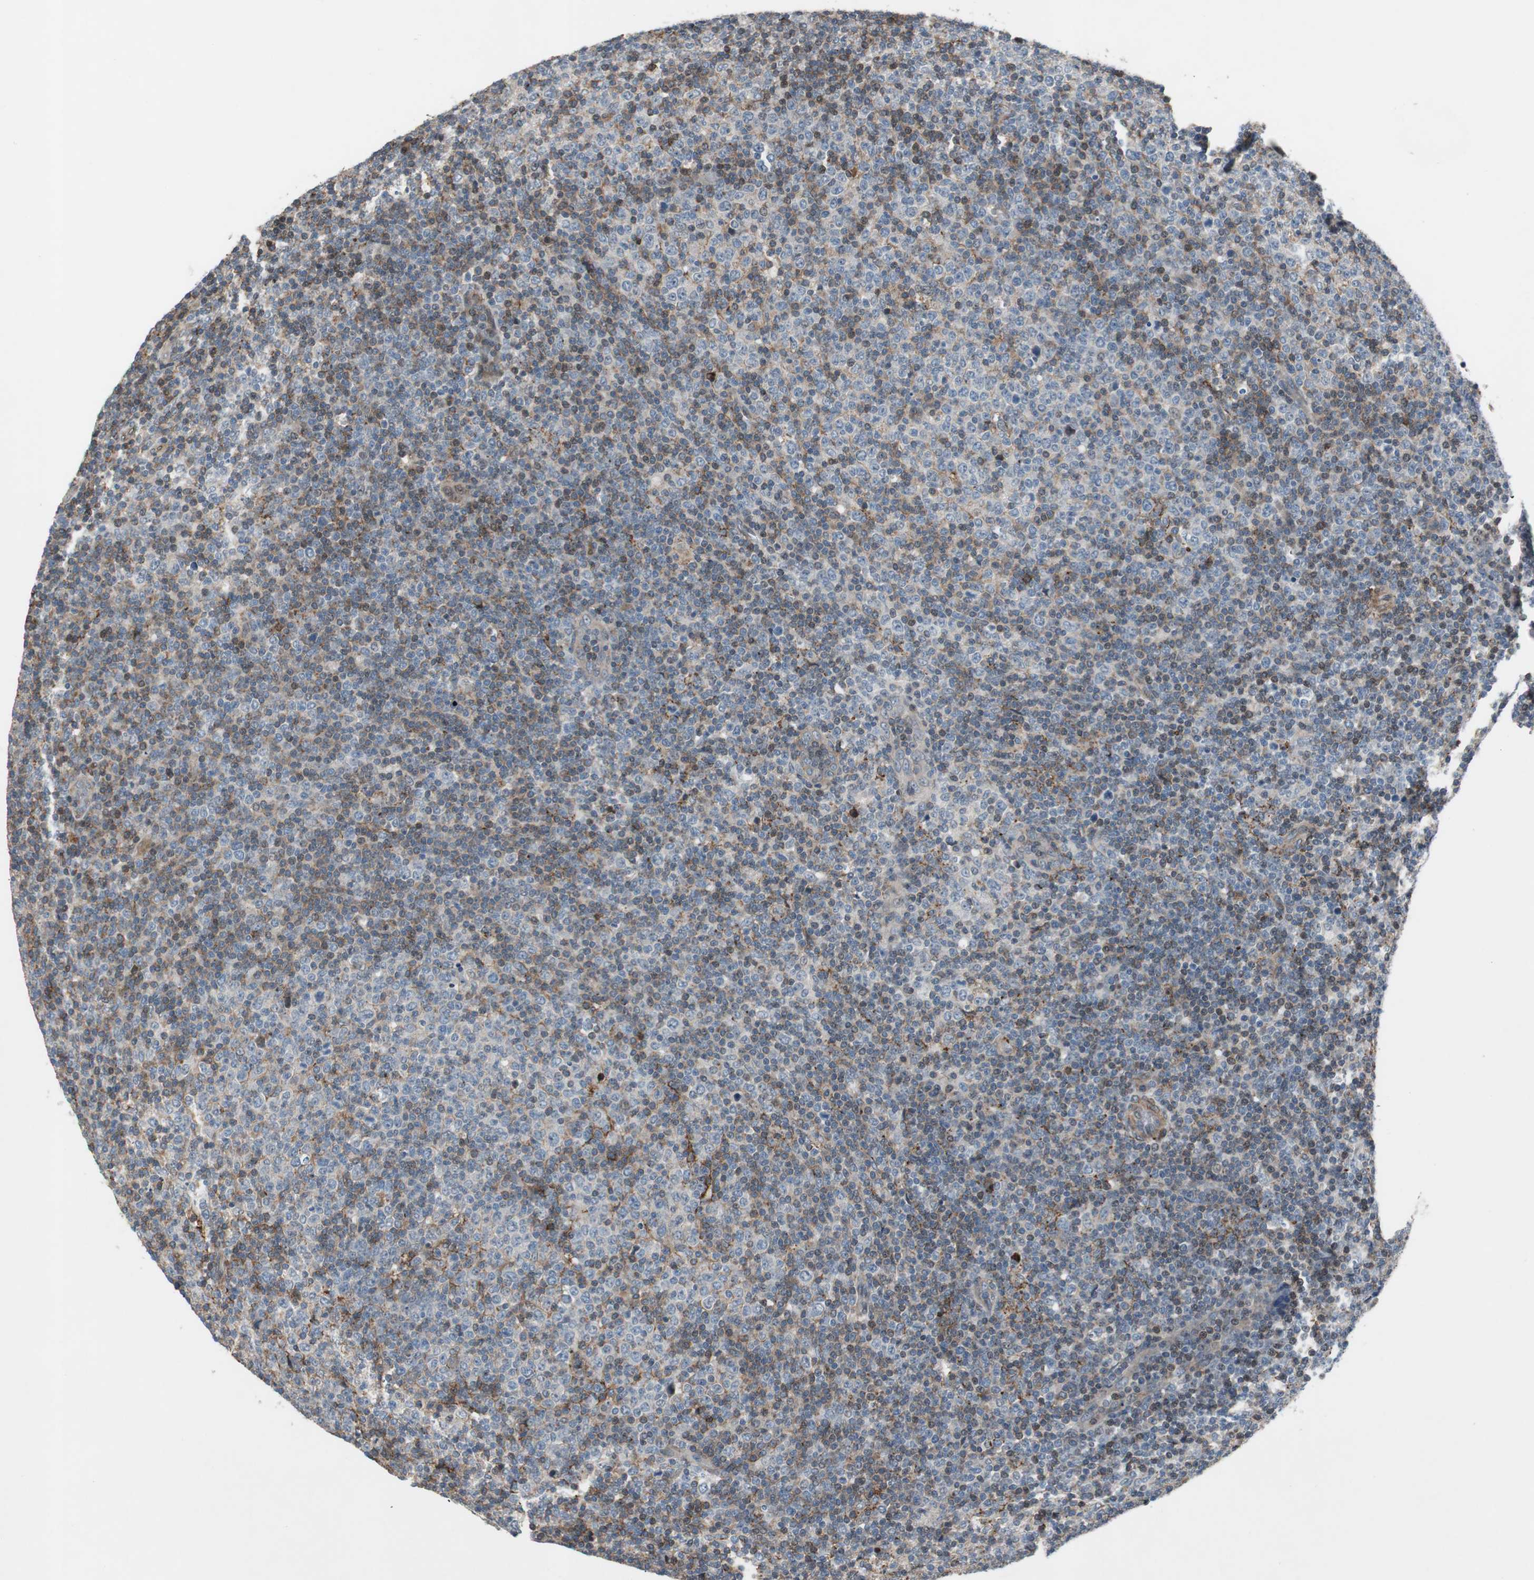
{"staining": {"intensity": "moderate", "quantity": "<25%", "location": "cytoplasmic/membranous"}, "tissue": "lymphoma", "cell_type": "Tumor cells", "image_type": "cancer", "snomed": [{"axis": "morphology", "description": "Malignant lymphoma, non-Hodgkin's type, Low grade"}, {"axis": "topography", "description": "Lymph node"}], "caption": "Malignant lymphoma, non-Hodgkin's type (low-grade) stained for a protein demonstrates moderate cytoplasmic/membranous positivity in tumor cells.", "gene": "GRHL1", "patient": {"sex": "male", "age": 70}}